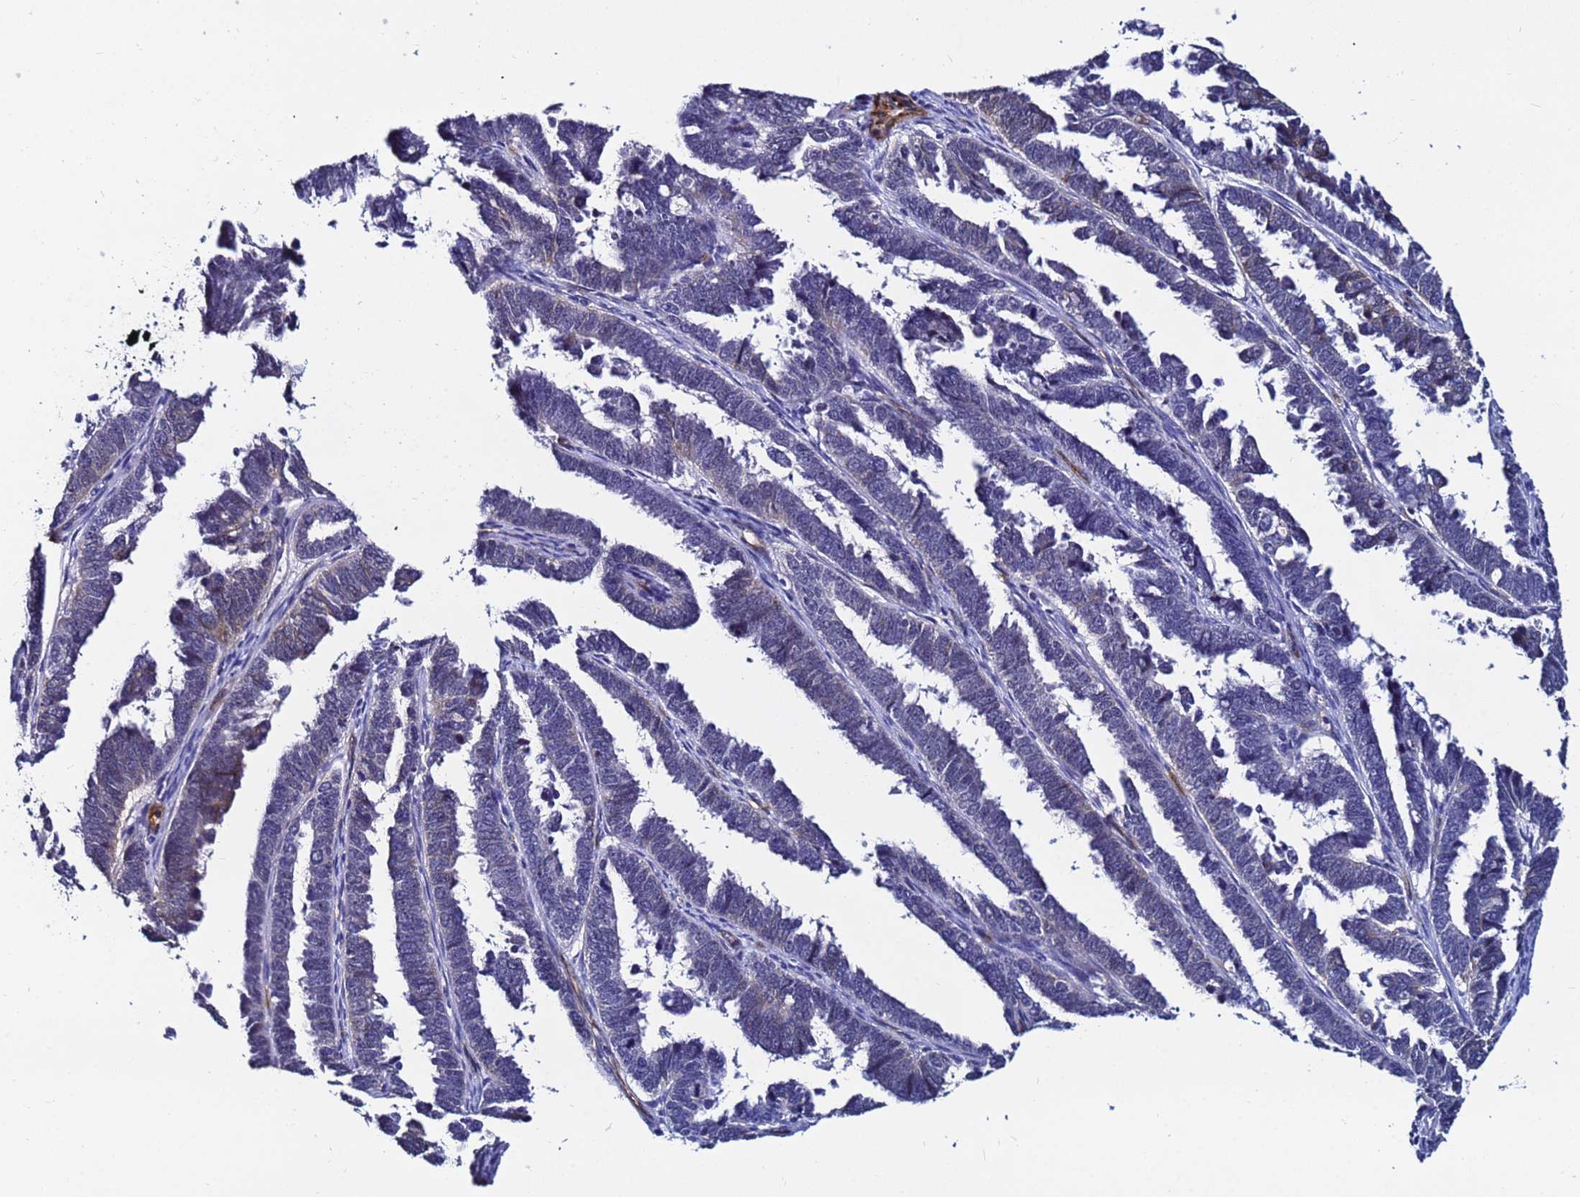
{"staining": {"intensity": "weak", "quantity": "<25%", "location": "cytoplasmic/membranous"}, "tissue": "endometrial cancer", "cell_type": "Tumor cells", "image_type": "cancer", "snomed": [{"axis": "morphology", "description": "Adenocarcinoma, NOS"}, {"axis": "topography", "description": "Endometrium"}], "caption": "Immunohistochemistry (IHC) of human adenocarcinoma (endometrial) exhibits no expression in tumor cells. The staining was performed using DAB to visualize the protein expression in brown, while the nuclei were stained in blue with hematoxylin (Magnification: 20x).", "gene": "DEFB104A", "patient": {"sex": "female", "age": 75}}